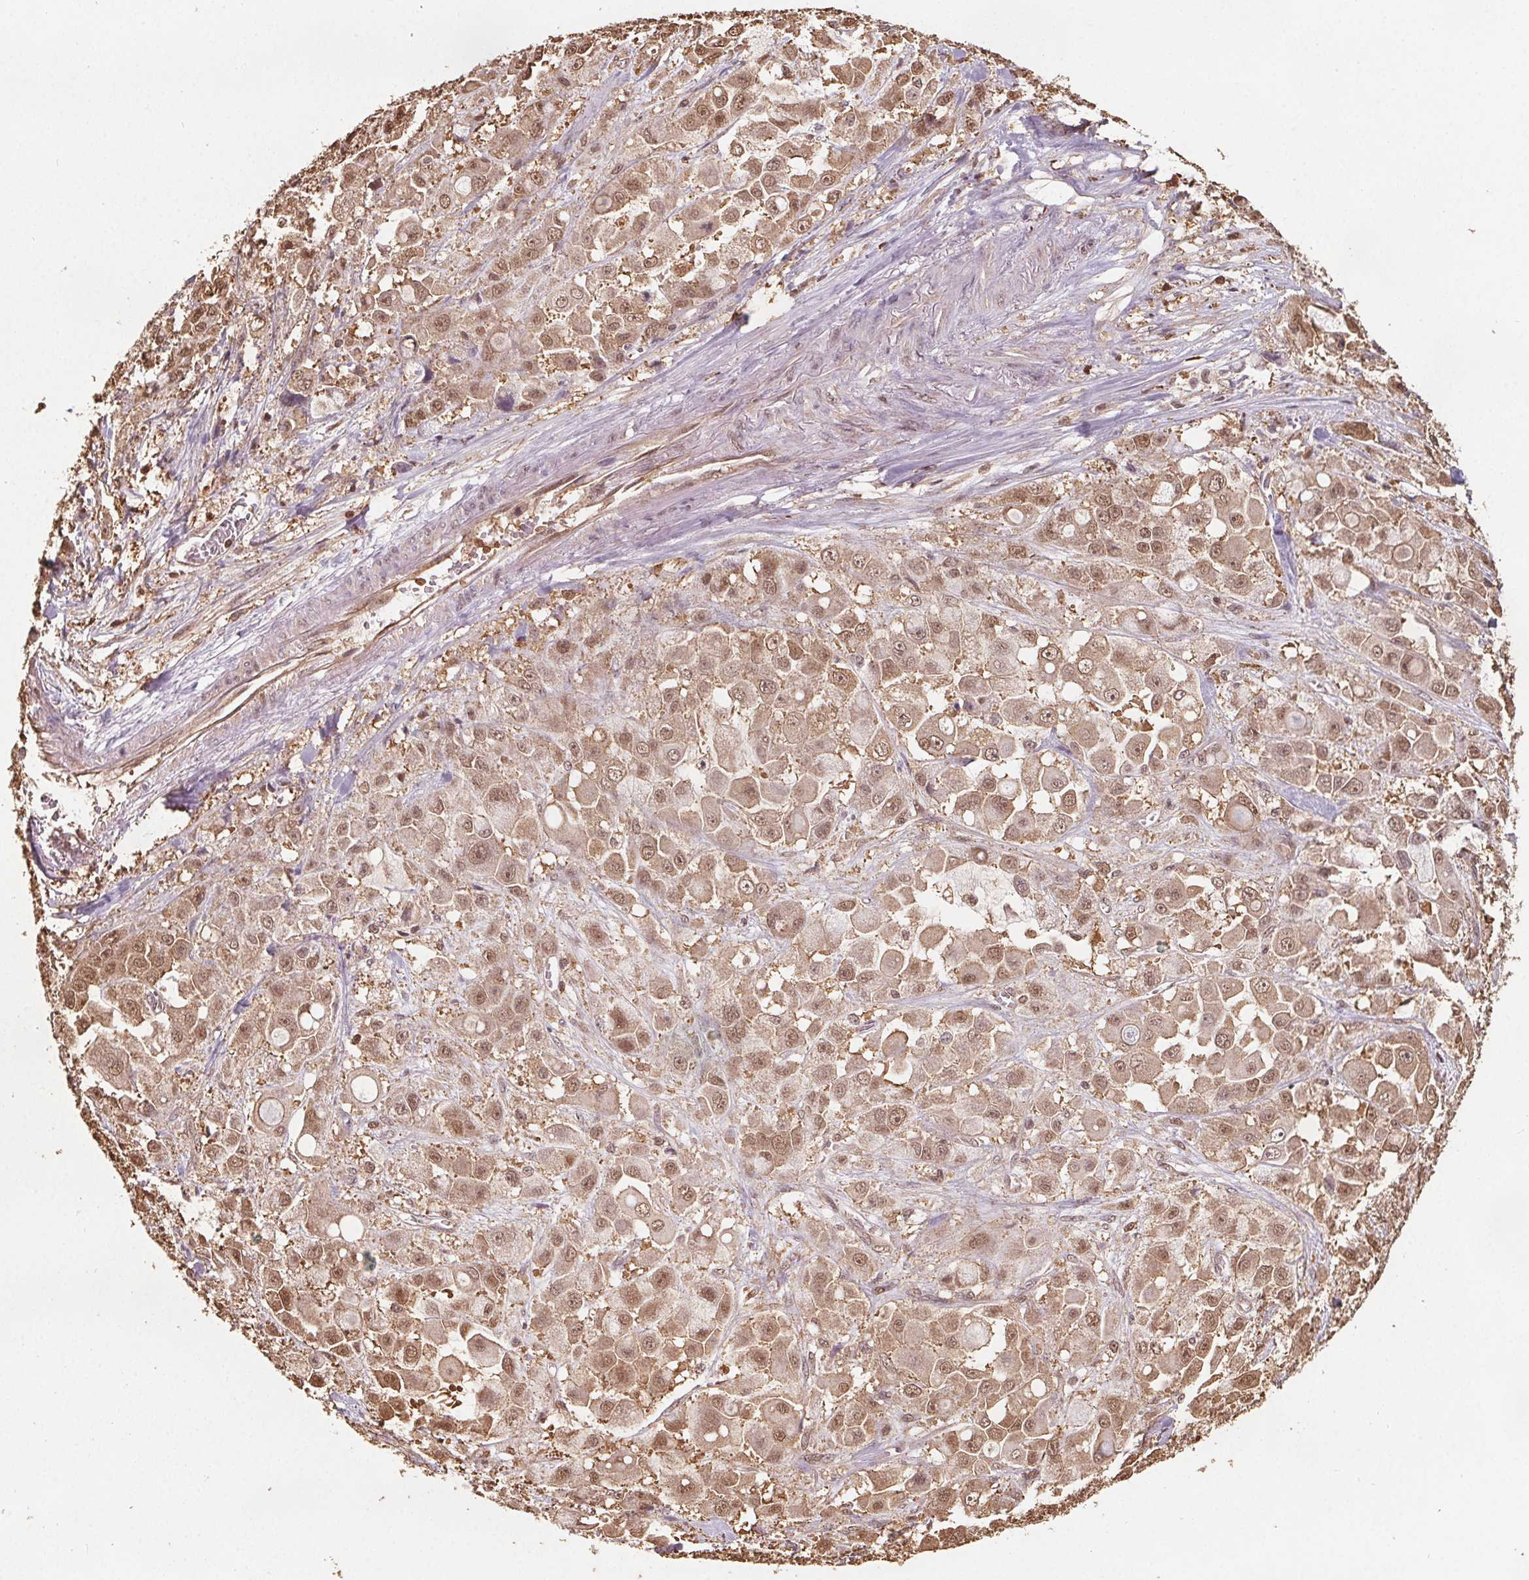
{"staining": {"intensity": "moderate", "quantity": ">75%", "location": "cytoplasmic/membranous,nuclear"}, "tissue": "stomach cancer", "cell_type": "Tumor cells", "image_type": "cancer", "snomed": [{"axis": "morphology", "description": "Adenocarcinoma, NOS"}, {"axis": "topography", "description": "Stomach"}], "caption": "Immunohistochemical staining of human stomach cancer shows medium levels of moderate cytoplasmic/membranous and nuclear positivity in about >75% of tumor cells.", "gene": "ENO1", "patient": {"sex": "female", "age": 76}}